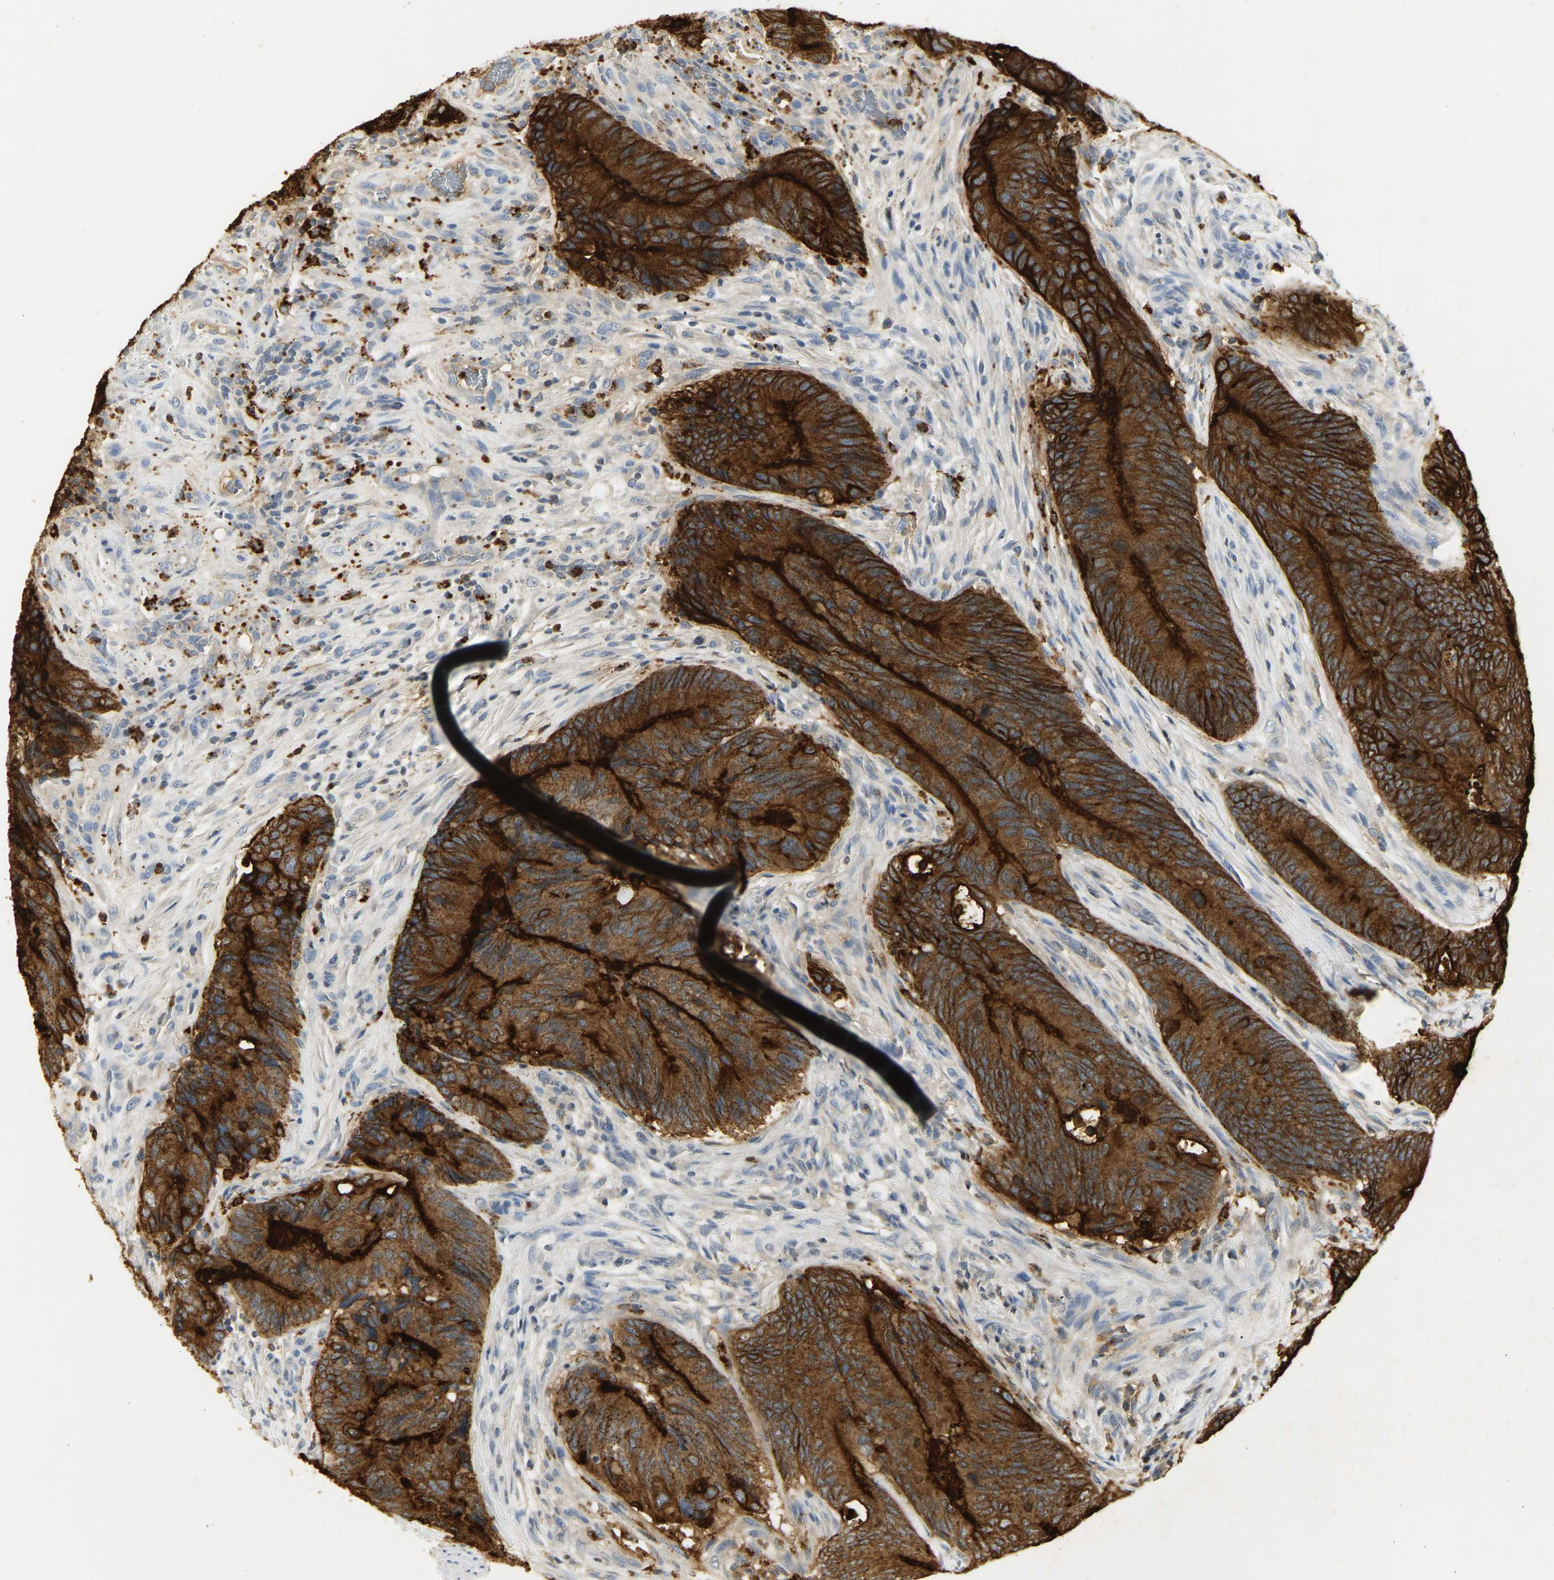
{"staining": {"intensity": "strong", "quantity": ">75%", "location": "cytoplasmic/membranous"}, "tissue": "colorectal cancer", "cell_type": "Tumor cells", "image_type": "cancer", "snomed": [{"axis": "morphology", "description": "Normal tissue, NOS"}, {"axis": "morphology", "description": "Adenocarcinoma, NOS"}, {"axis": "topography", "description": "Colon"}], "caption": "There is high levels of strong cytoplasmic/membranous expression in tumor cells of adenocarcinoma (colorectal), as demonstrated by immunohistochemical staining (brown color).", "gene": "CEACAM5", "patient": {"sex": "male", "age": 56}}